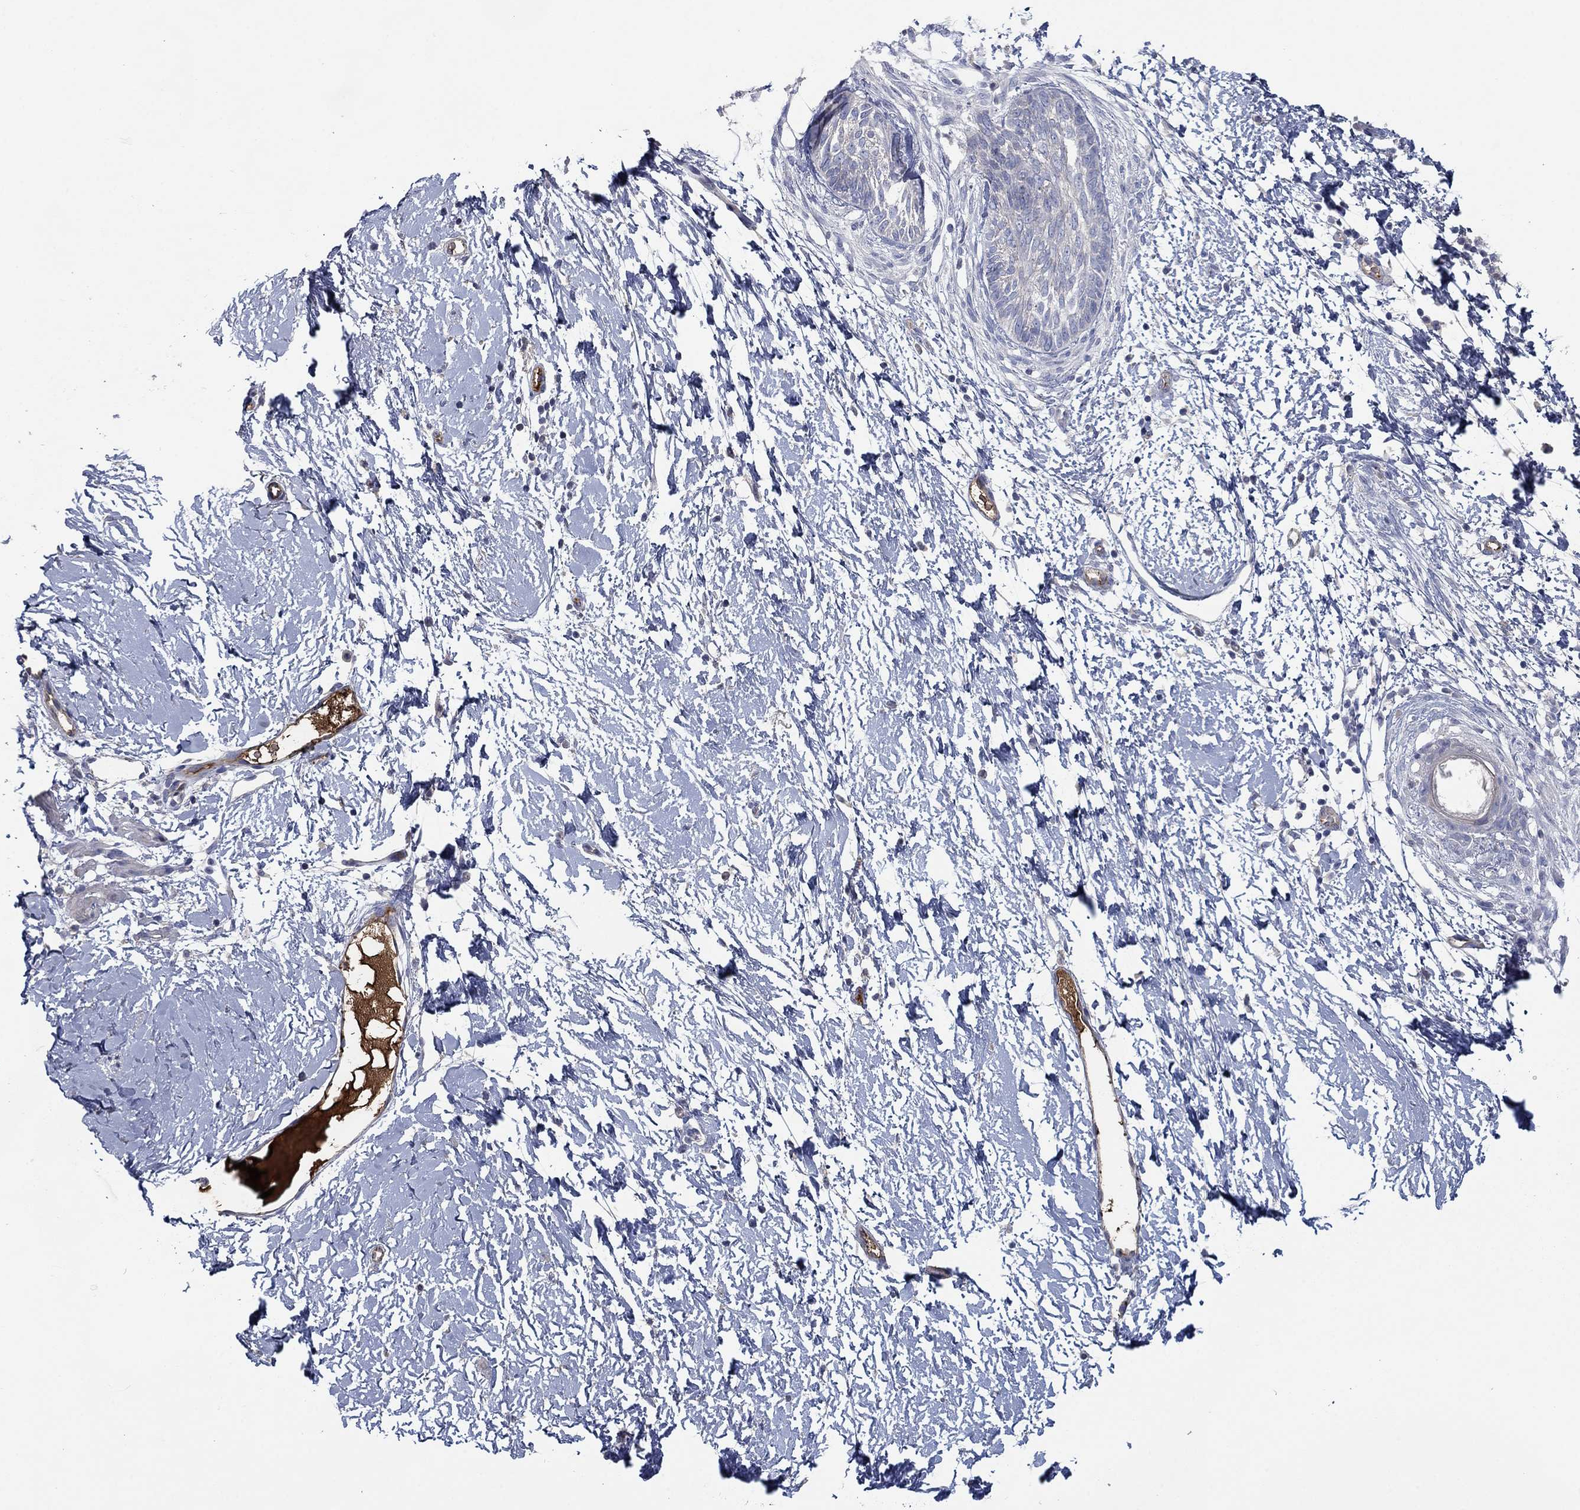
{"staining": {"intensity": "negative", "quantity": "none", "location": "none"}, "tissue": "skin cancer", "cell_type": "Tumor cells", "image_type": "cancer", "snomed": [{"axis": "morphology", "description": "Normal tissue, NOS"}, {"axis": "morphology", "description": "Basal cell carcinoma"}, {"axis": "topography", "description": "Skin"}], "caption": "Immunohistochemical staining of basal cell carcinoma (skin) exhibits no significant staining in tumor cells.", "gene": "APOC3", "patient": {"sex": "male", "age": 84}}